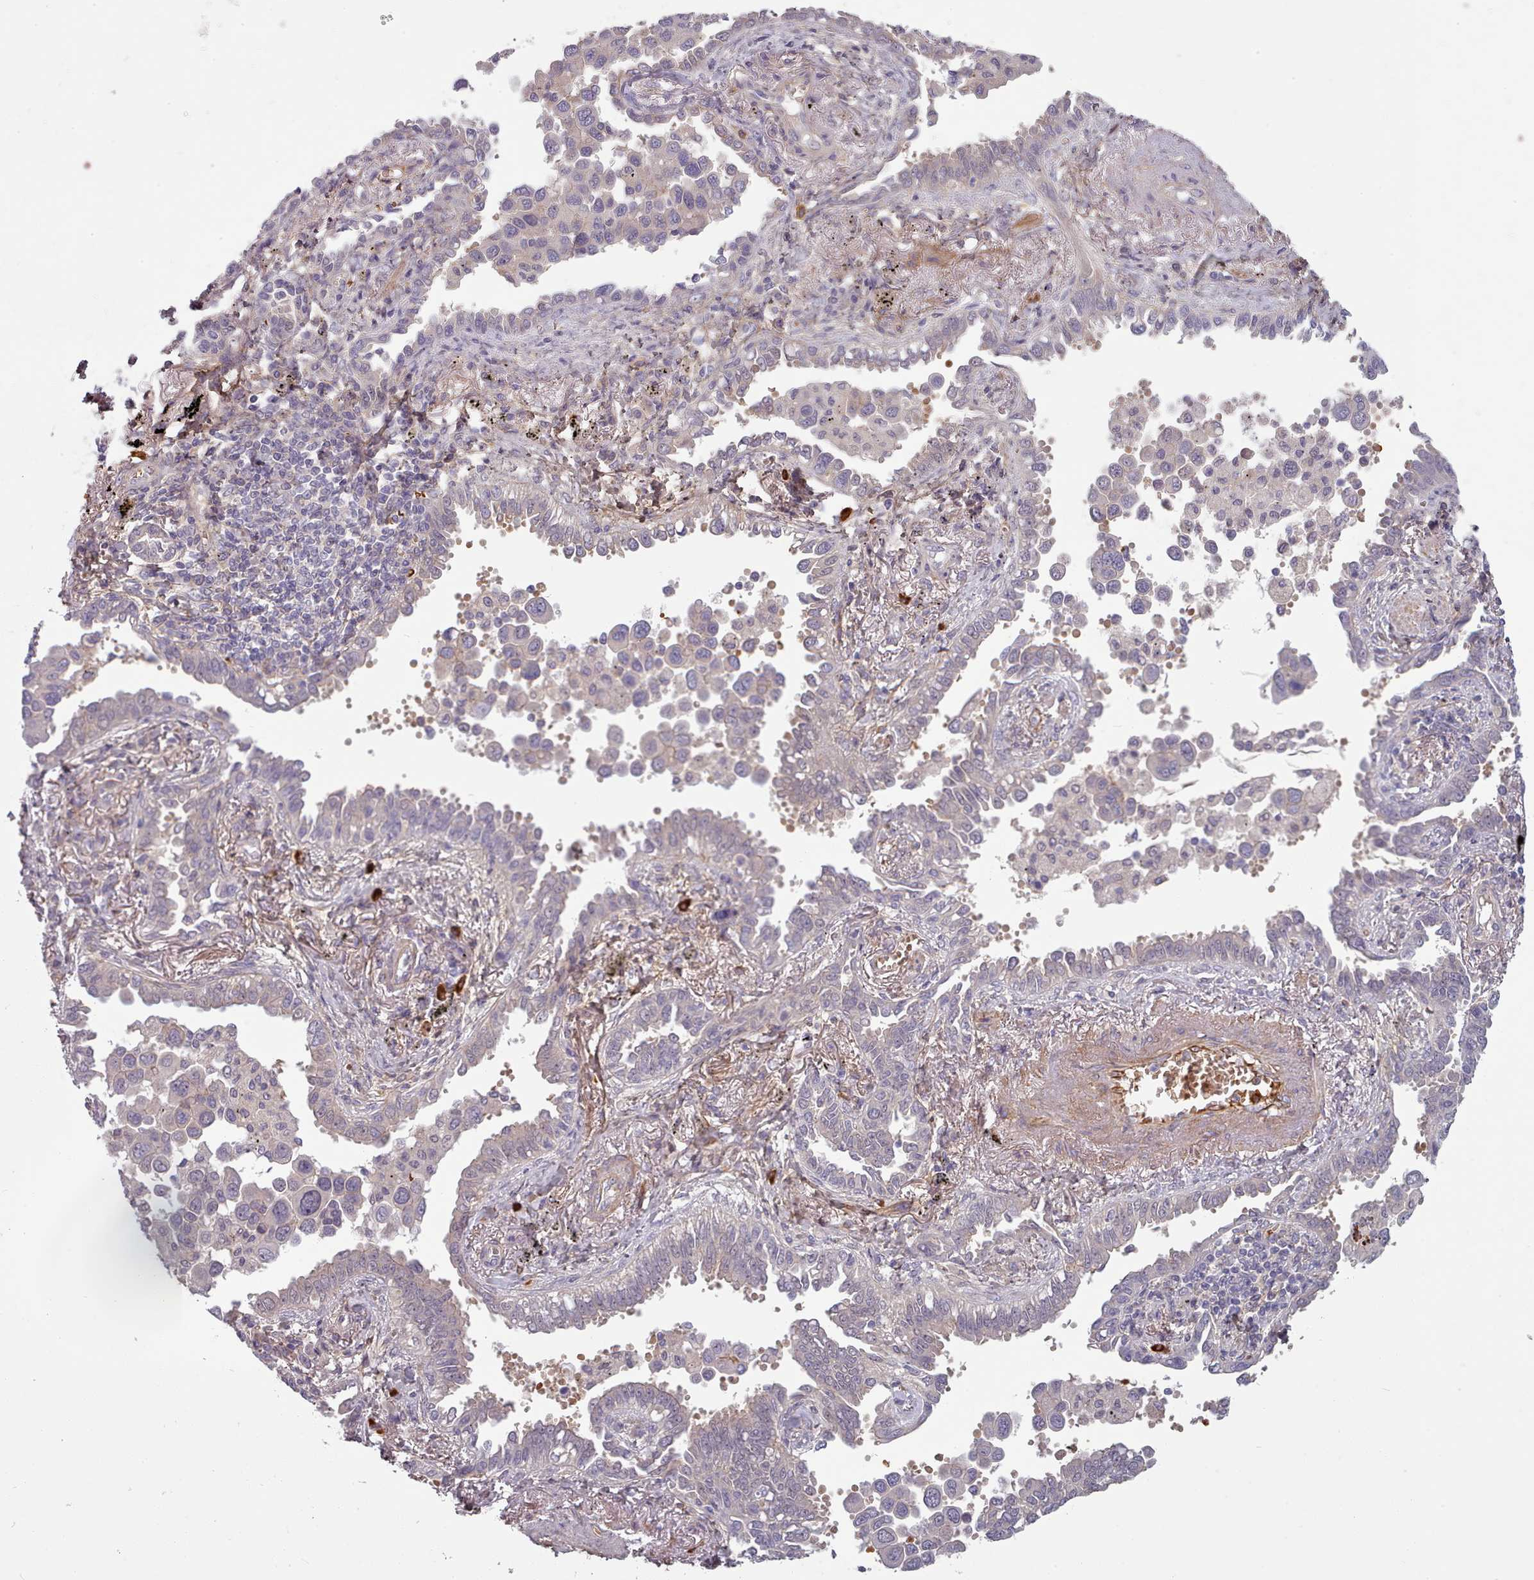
{"staining": {"intensity": "negative", "quantity": "none", "location": "none"}, "tissue": "lung cancer", "cell_type": "Tumor cells", "image_type": "cancer", "snomed": [{"axis": "morphology", "description": "Adenocarcinoma, NOS"}, {"axis": "topography", "description": "Lung"}], "caption": "A high-resolution histopathology image shows immunohistochemistry (IHC) staining of lung adenocarcinoma, which demonstrates no significant expression in tumor cells.", "gene": "CLNS1A", "patient": {"sex": "male", "age": 67}}